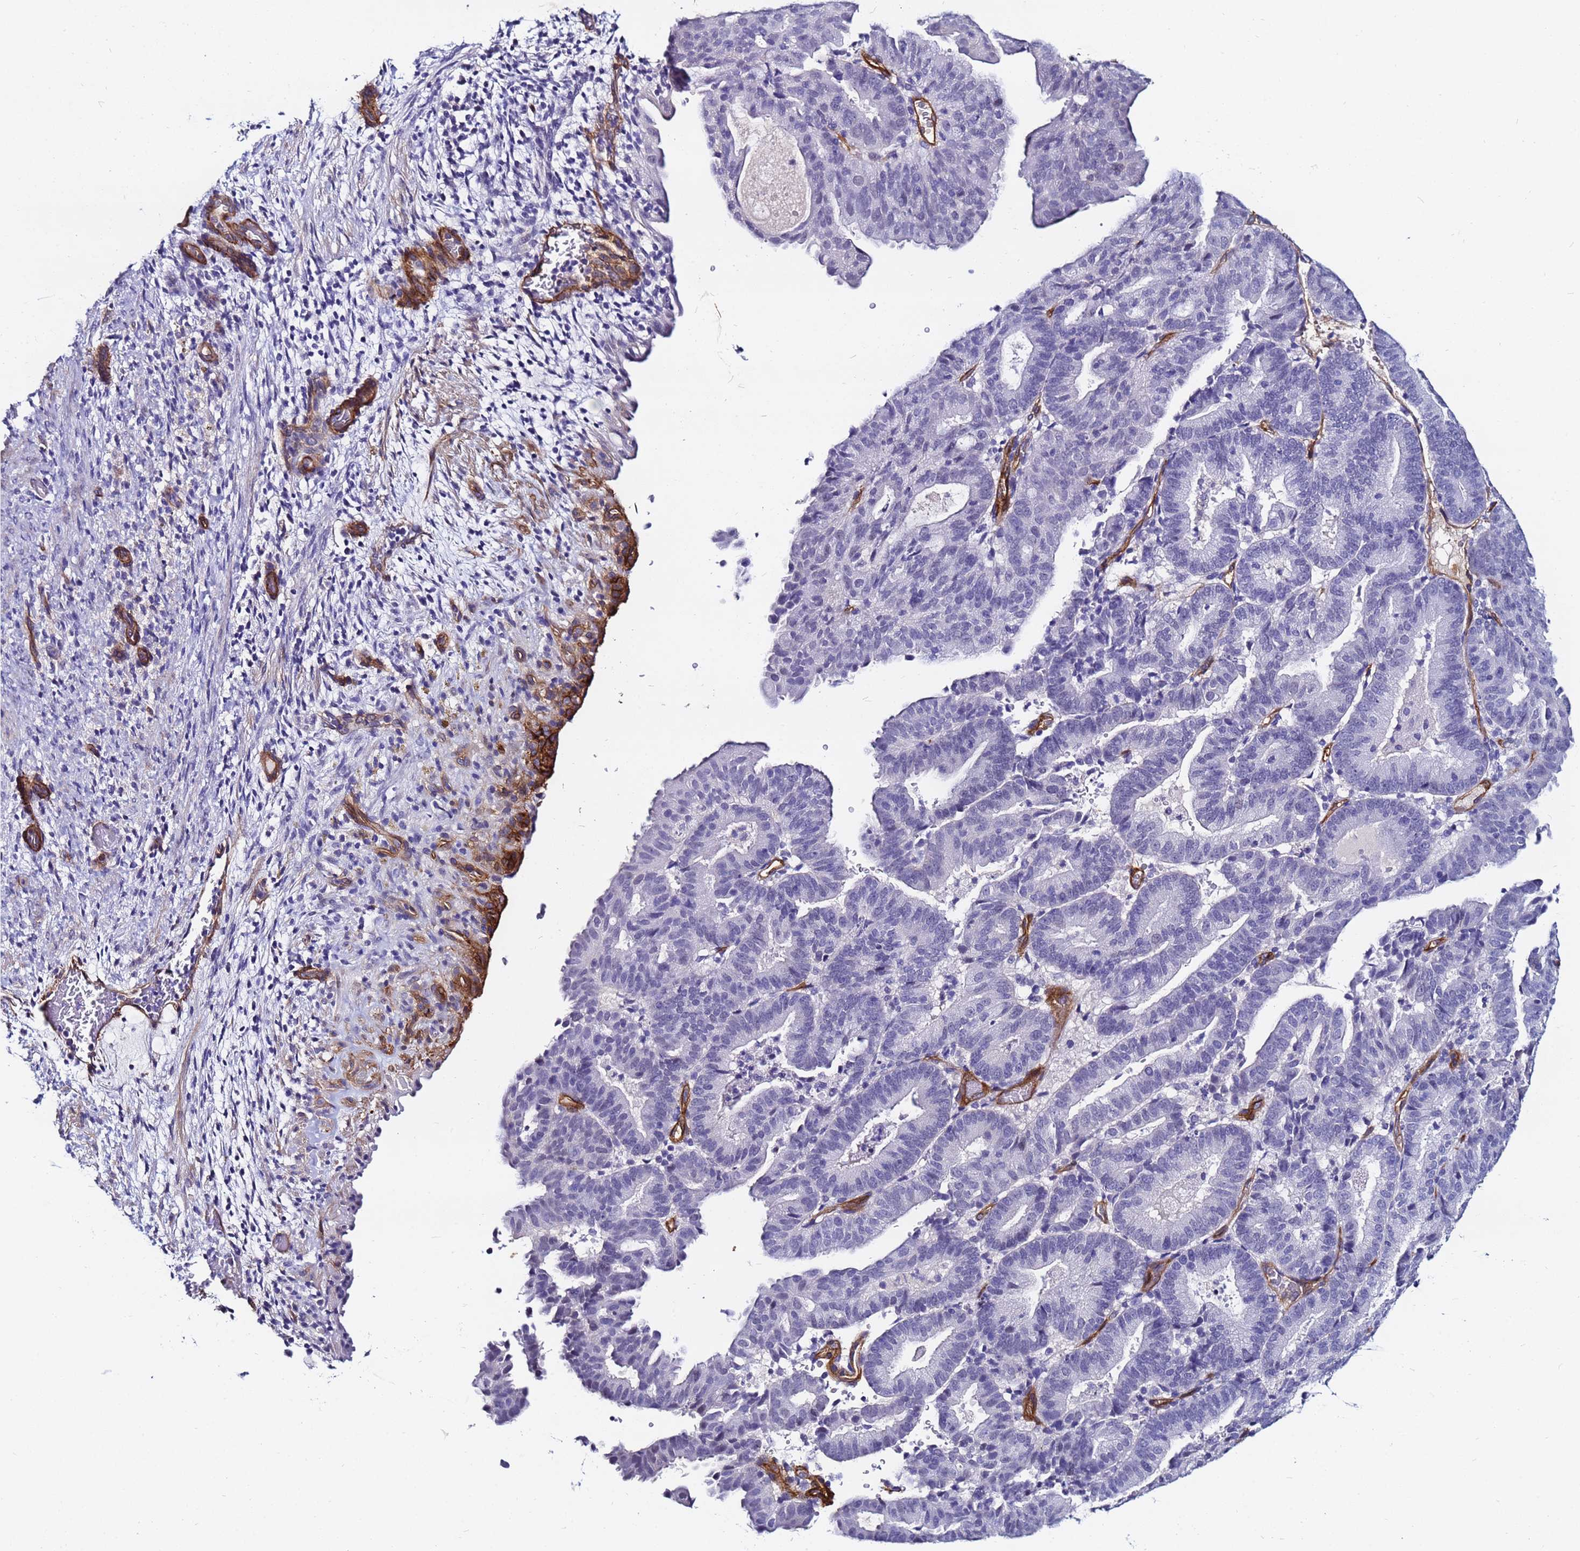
{"staining": {"intensity": "negative", "quantity": "none", "location": "none"}, "tissue": "endometrial cancer", "cell_type": "Tumor cells", "image_type": "cancer", "snomed": [{"axis": "morphology", "description": "Adenocarcinoma, NOS"}, {"axis": "topography", "description": "Endometrium"}], "caption": "Endometrial cancer was stained to show a protein in brown. There is no significant staining in tumor cells. The staining is performed using DAB brown chromogen with nuclei counter-stained in using hematoxylin.", "gene": "DEFB104A", "patient": {"sex": "female", "age": 70}}